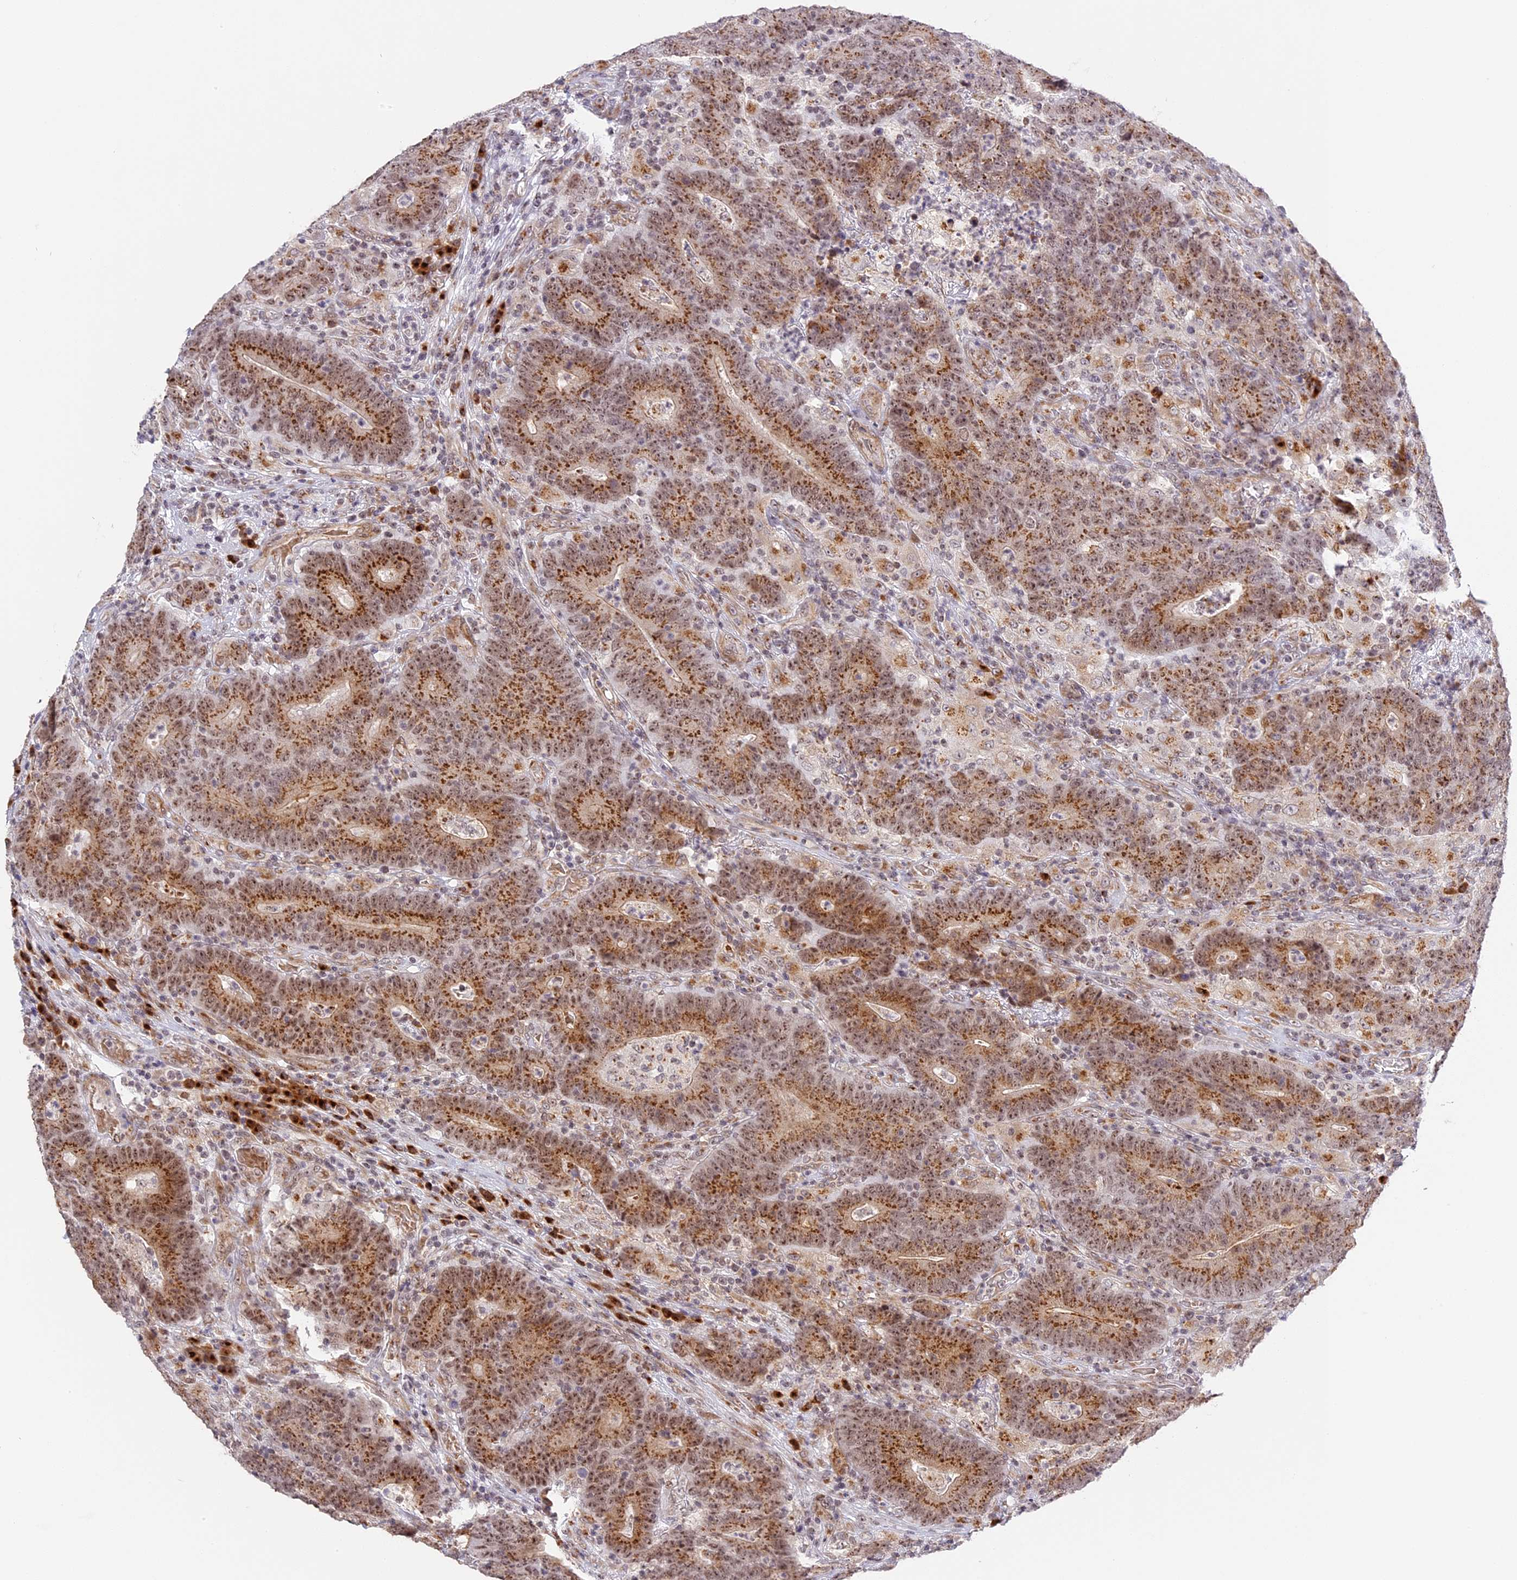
{"staining": {"intensity": "strong", "quantity": ">75%", "location": "cytoplasmic/membranous,nuclear"}, "tissue": "colorectal cancer", "cell_type": "Tumor cells", "image_type": "cancer", "snomed": [{"axis": "morphology", "description": "Normal tissue, NOS"}, {"axis": "morphology", "description": "Adenocarcinoma, NOS"}, {"axis": "topography", "description": "Colon"}], "caption": "Strong cytoplasmic/membranous and nuclear protein expression is seen in about >75% of tumor cells in colorectal cancer (adenocarcinoma).", "gene": "HEATR5B", "patient": {"sex": "female", "age": 75}}